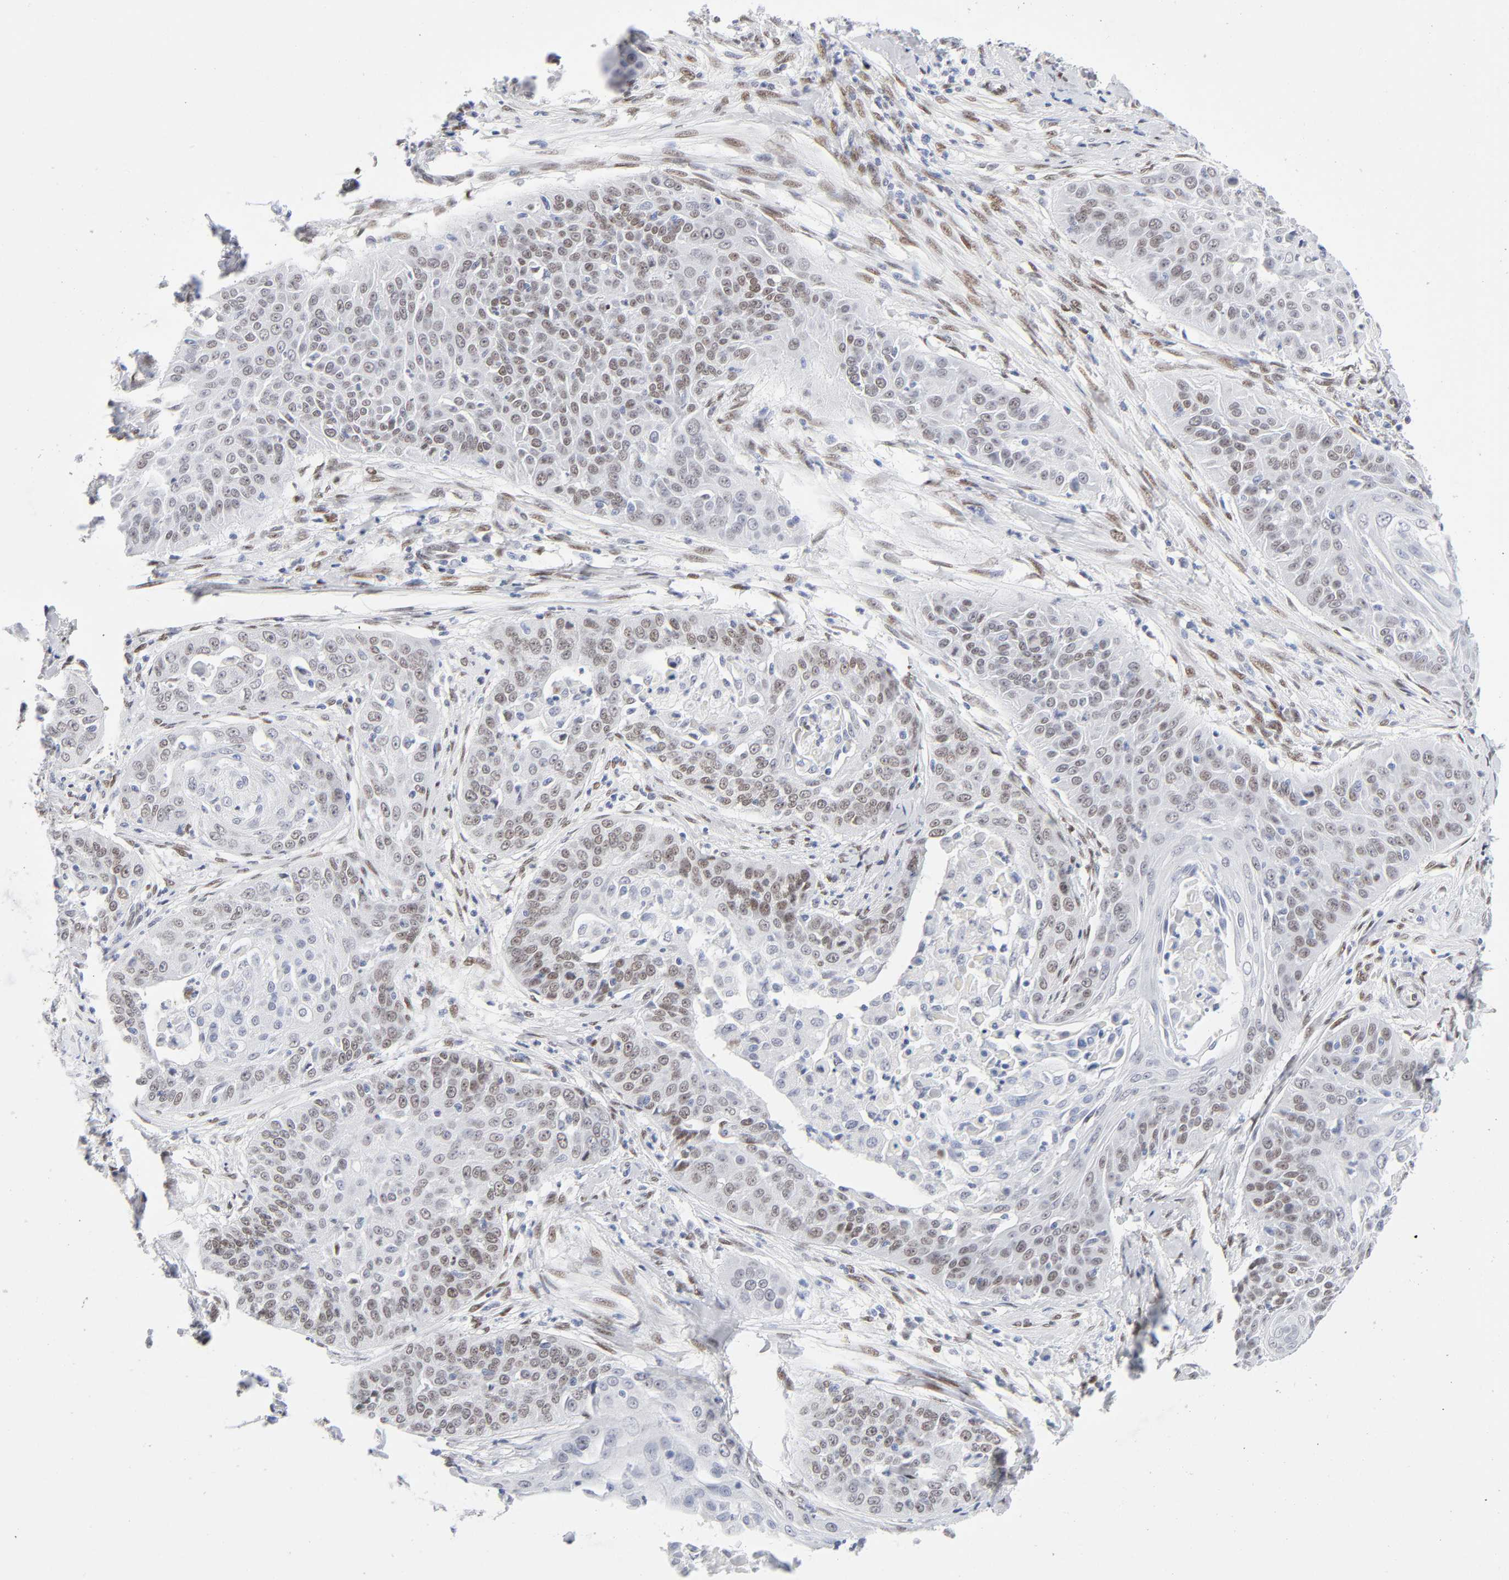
{"staining": {"intensity": "weak", "quantity": ">75%", "location": "nuclear"}, "tissue": "cervical cancer", "cell_type": "Tumor cells", "image_type": "cancer", "snomed": [{"axis": "morphology", "description": "Squamous cell carcinoma, NOS"}, {"axis": "topography", "description": "Cervix"}], "caption": "Immunohistochemistry (IHC) micrograph of neoplastic tissue: squamous cell carcinoma (cervical) stained using IHC reveals low levels of weak protein expression localized specifically in the nuclear of tumor cells, appearing as a nuclear brown color.", "gene": "NFIC", "patient": {"sex": "female", "age": 64}}